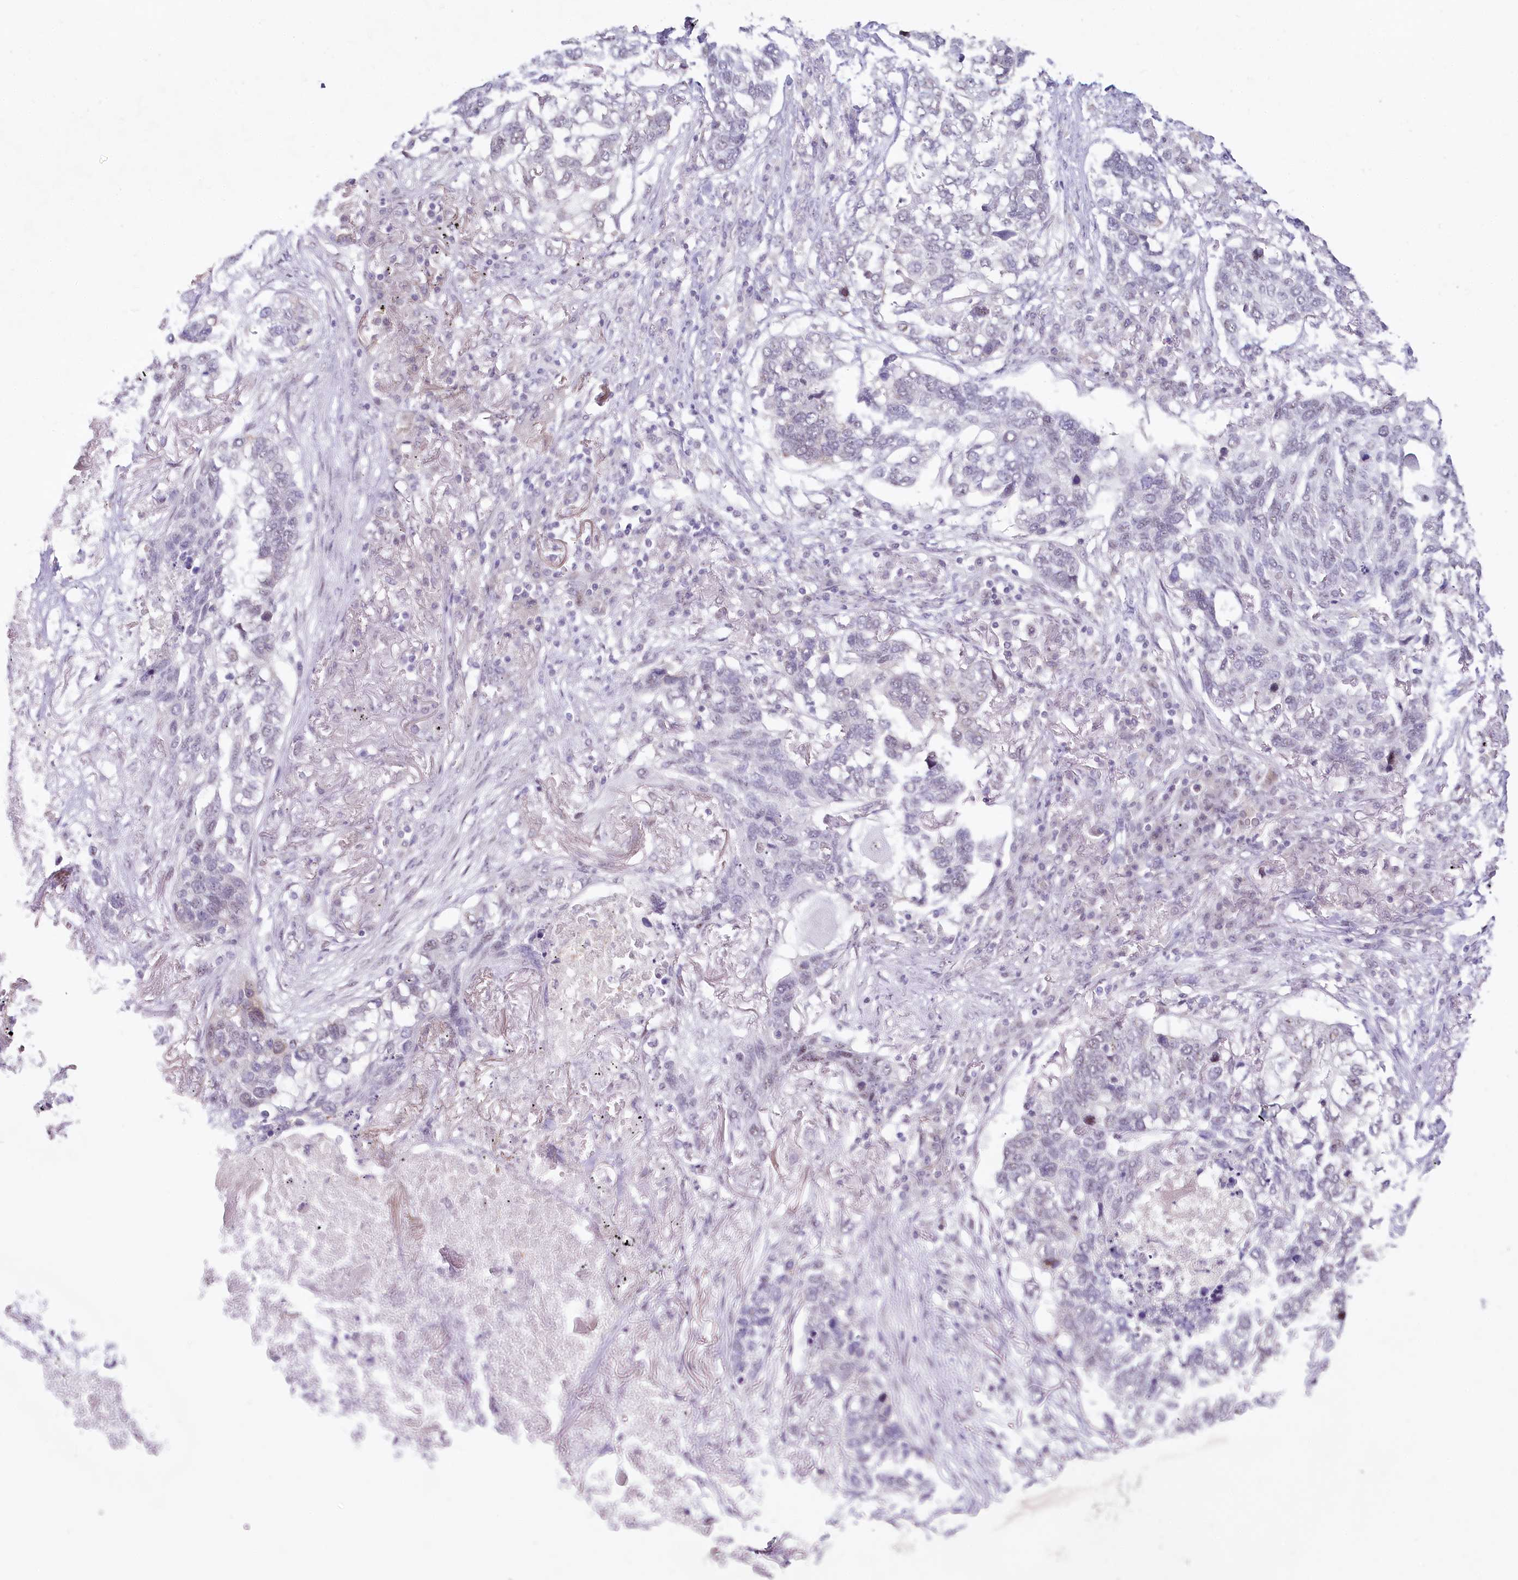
{"staining": {"intensity": "negative", "quantity": "none", "location": "none"}, "tissue": "lung cancer", "cell_type": "Tumor cells", "image_type": "cancer", "snomed": [{"axis": "morphology", "description": "Squamous cell carcinoma, NOS"}, {"axis": "topography", "description": "Lung"}], "caption": "Immunohistochemical staining of squamous cell carcinoma (lung) reveals no significant positivity in tumor cells.", "gene": "HPD", "patient": {"sex": "female", "age": 63}}